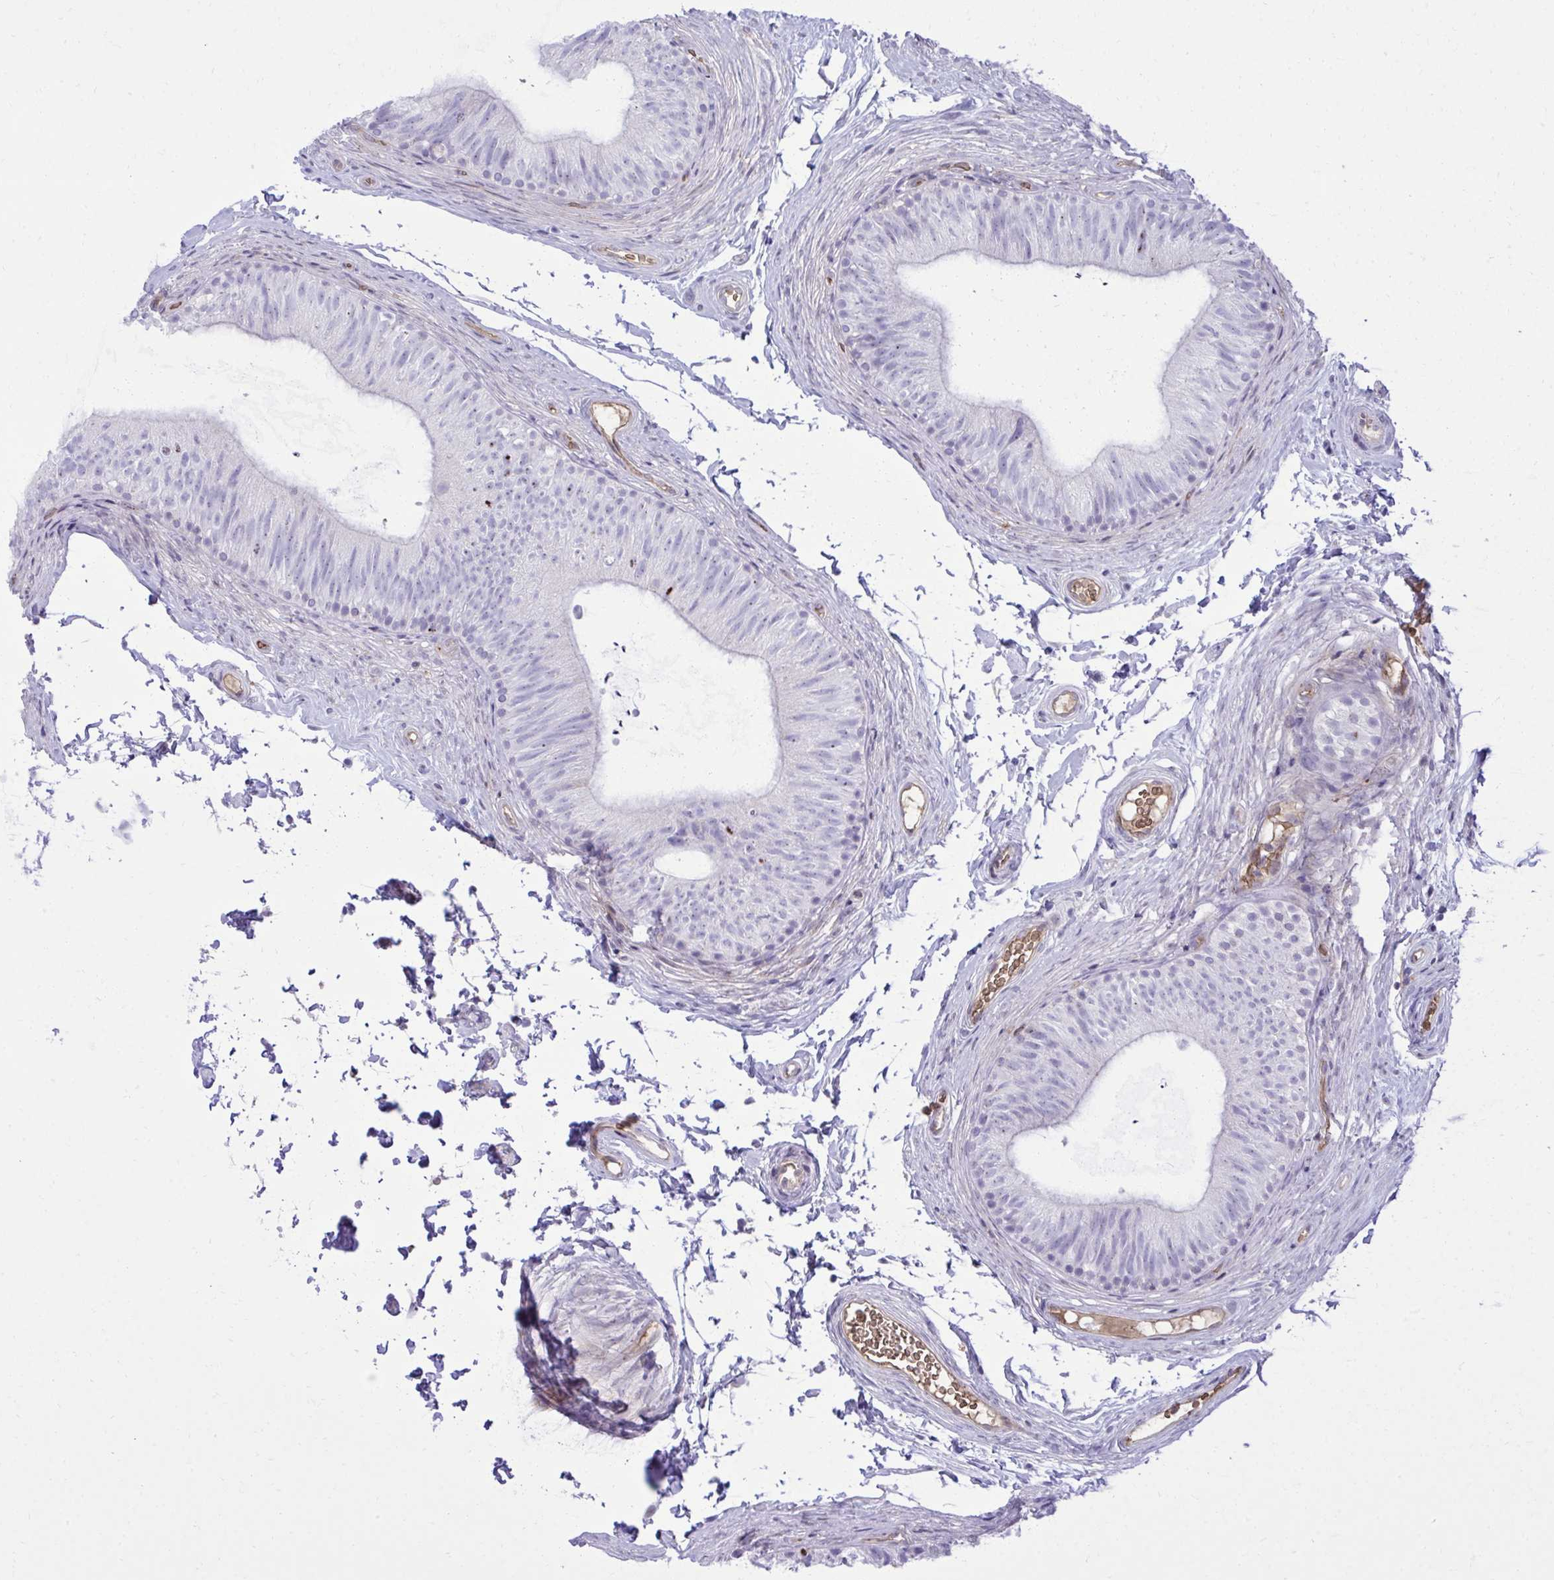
{"staining": {"intensity": "negative", "quantity": "none", "location": "none"}, "tissue": "epididymis", "cell_type": "Glandular cells", "image_type": "normal", "snomed": [{"axis": "morphology", "description": "Normal tissue, NOS"}, {"axis": "topography", "description": "Epididymis, spermatic cord, NOS"}, {"axis": "topography", "description": "Epididymis"}, {"axis": "topography", "description": "Peripheral nerve tissue"}], "caption": "A micrograph of human epididymis is negative for staining in glandular cells. The staining is performed using DAB (3,3'-diaminobenzidine) brown chromogen with nuclei counter-stained in using hematoxylin.", "gene": "PITPNM3", "patient": {"sex": "male", "age": 29}}